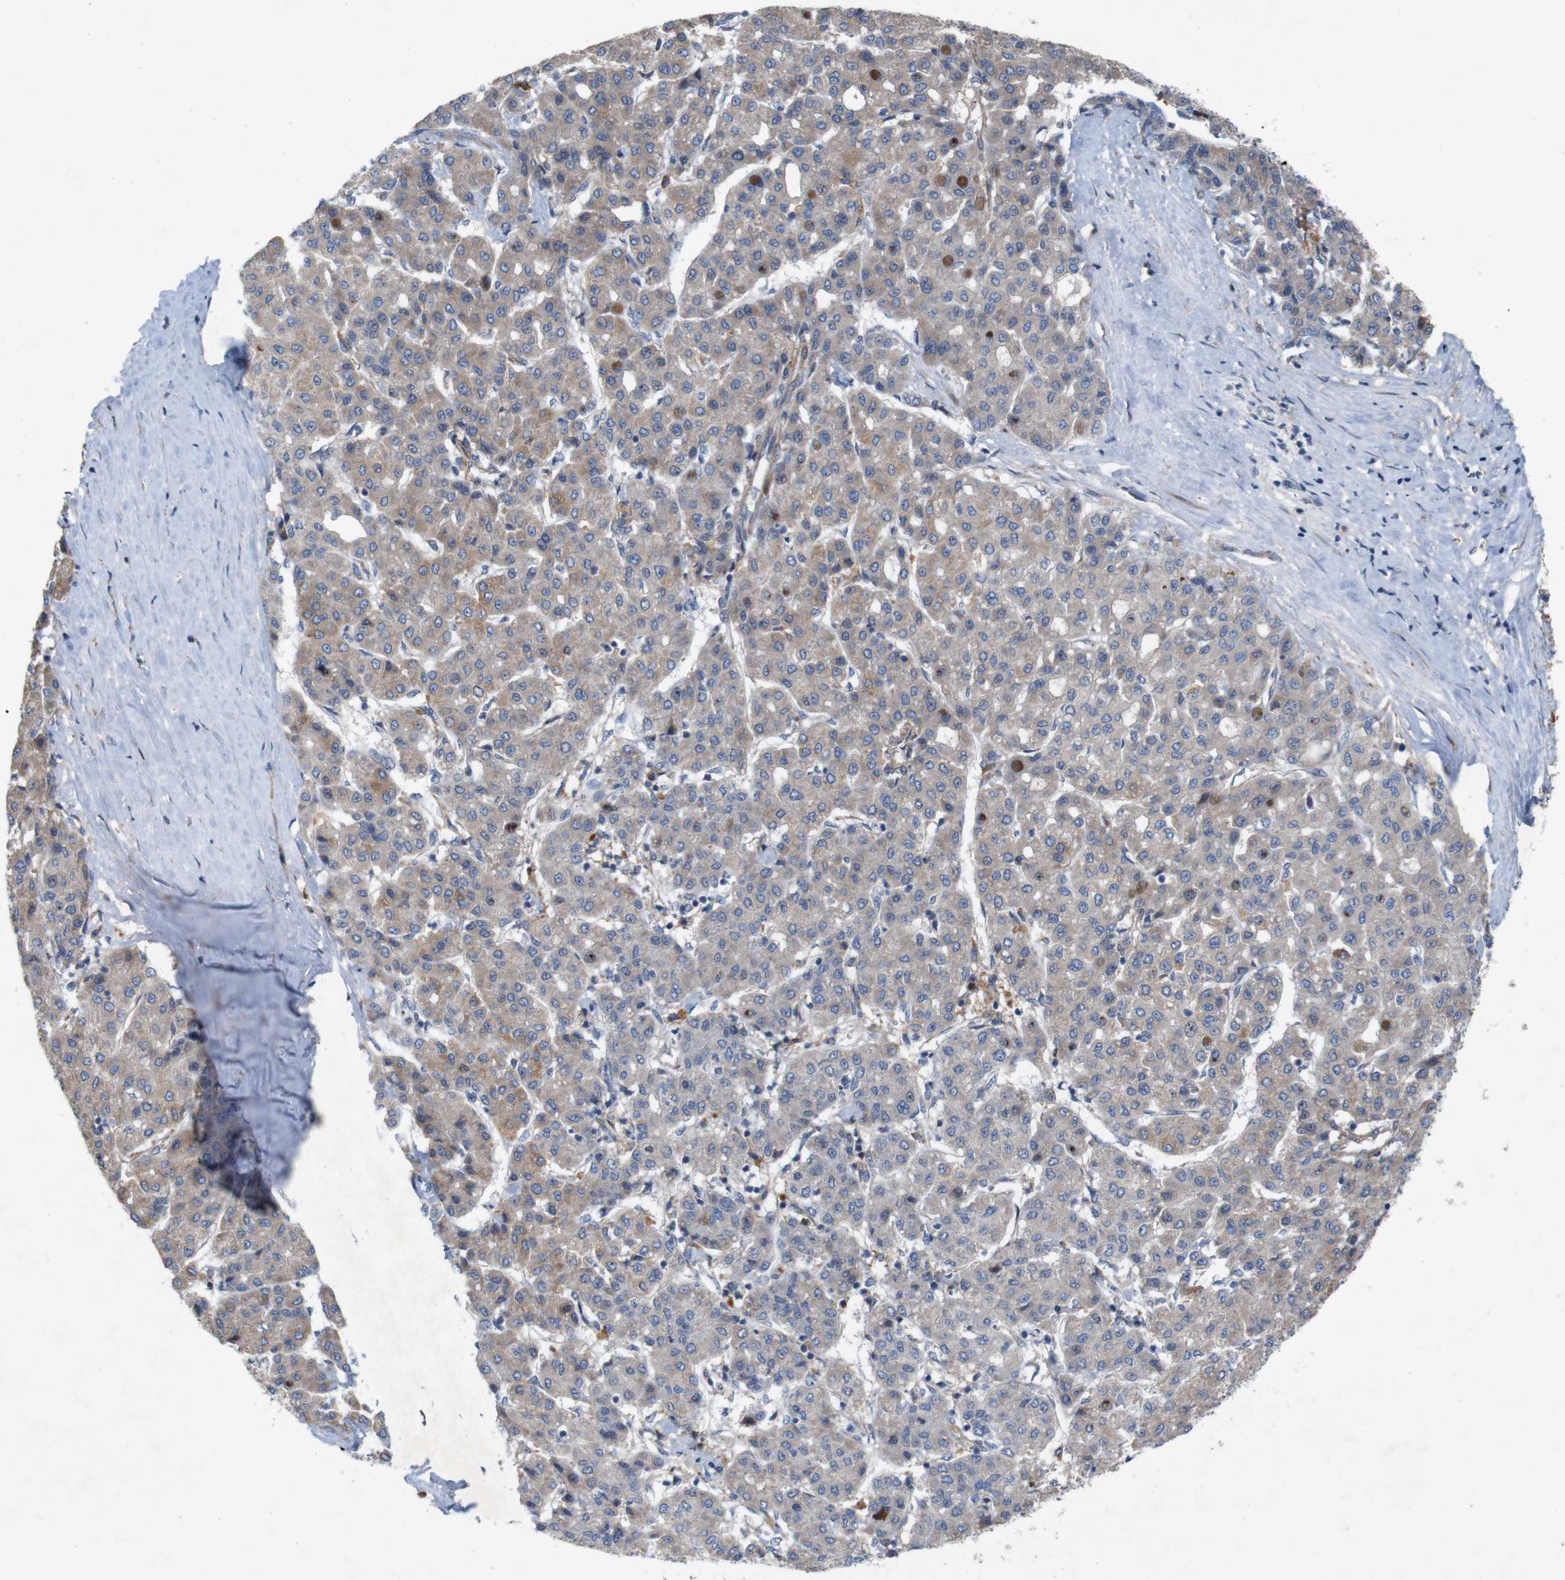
{"staining": {"intensity": "weak", "quantity": ">75%", "location": "cytoplasmic/membranous"}, "tissue": "liver cancer", "cell_type": "Tumor cells", "image_type": "cancer", "snomed": [{"axis": "morphology", "description": "Carcinoma, Hepatocellular, NOS"}, {"axis": "topography", "description": "Liver"}], "caption": "The histopathology image demonstrates immunohistochemical staining of liver hepatocellular carcinoma. There is weak cytoplasmic/membranous staining is present in about >75% of tumor cells.", "gene": "SIGLEC8", "patient": {"sex": "male", "age": 65}}